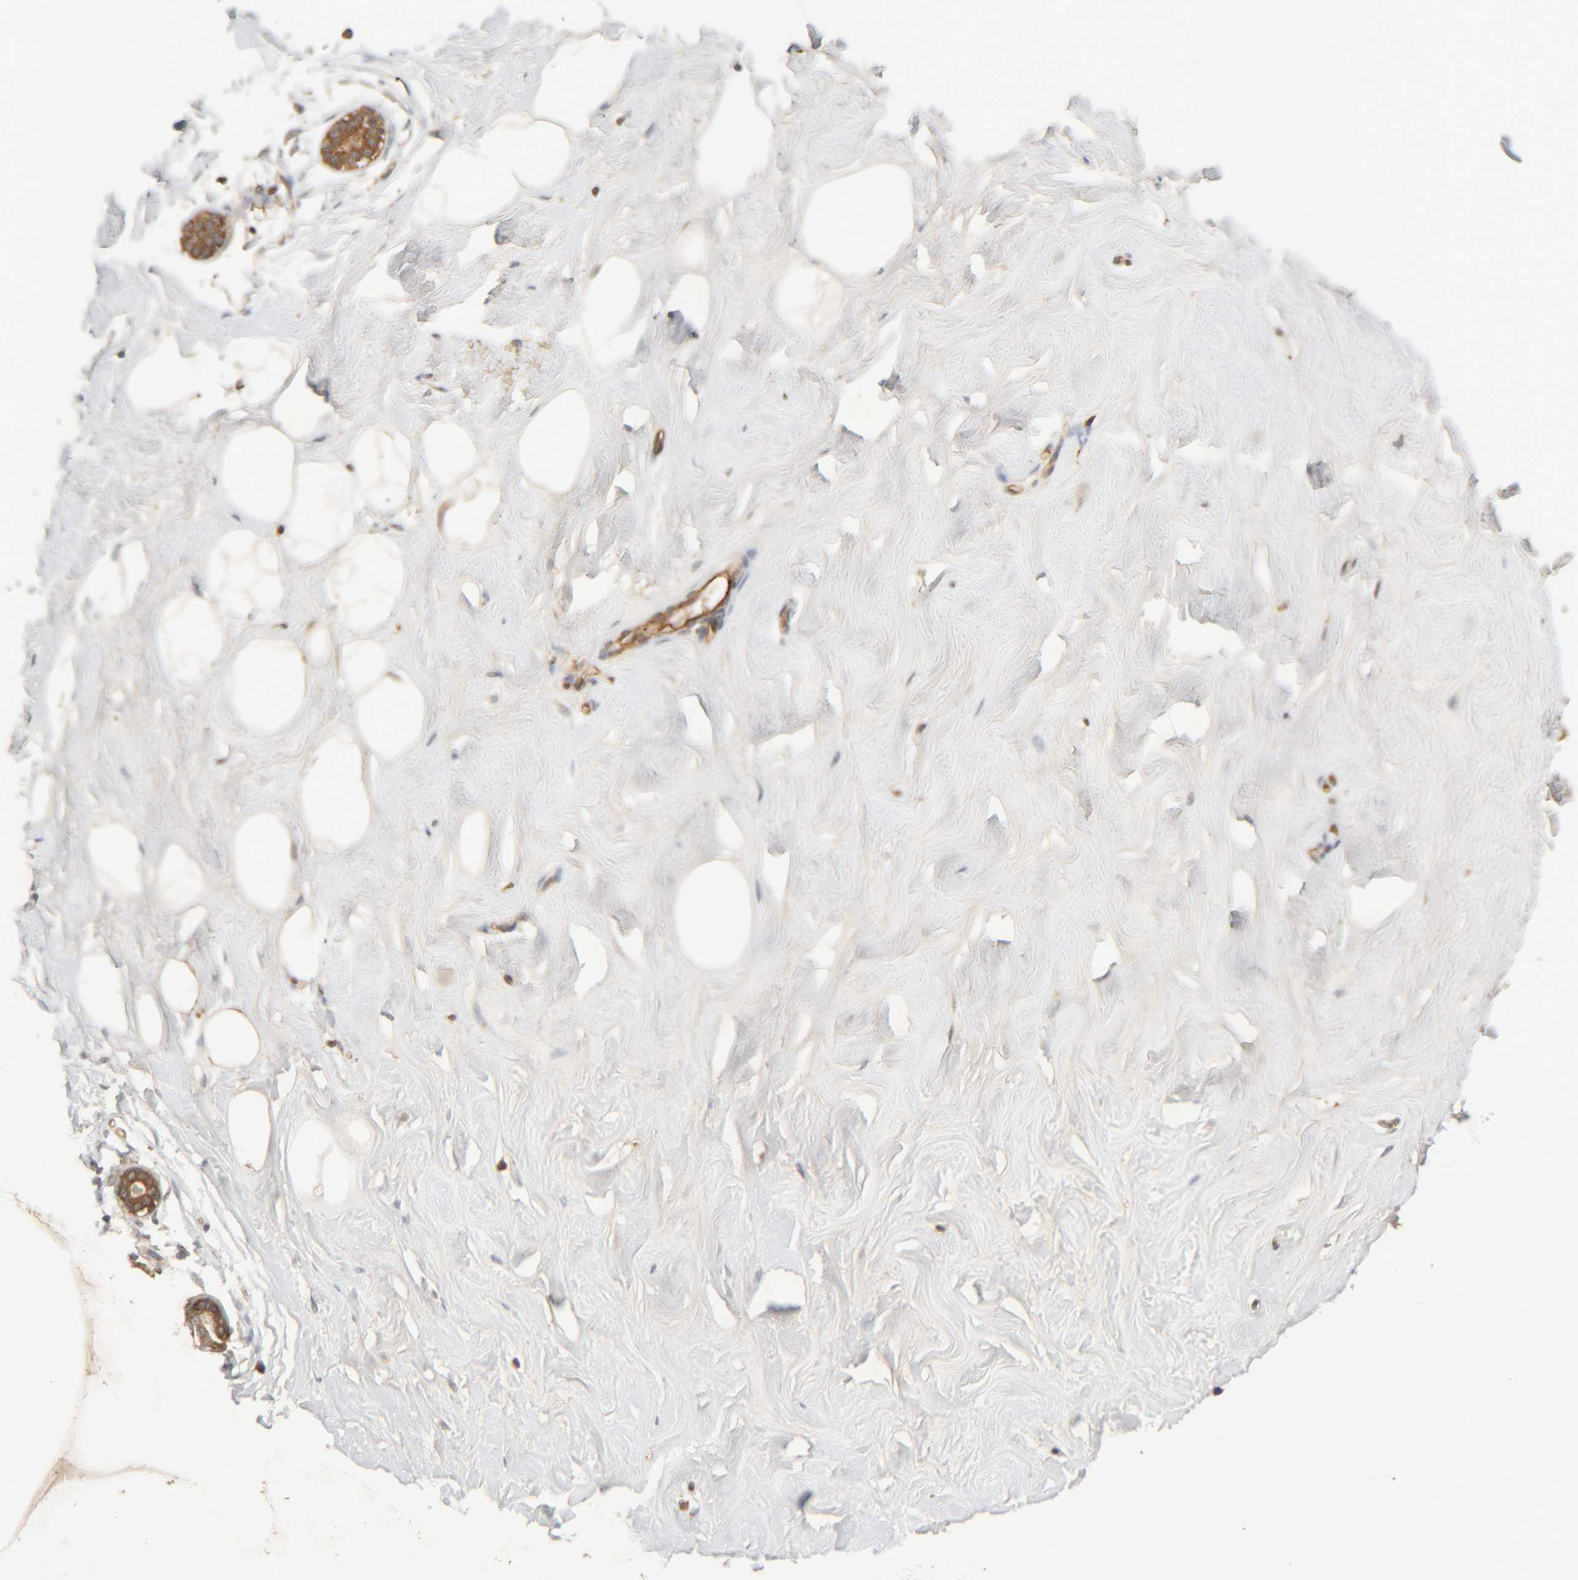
{"staining": {"intensity": "moderate", "quantity": ">75%", "location": "cytoplasmic/membranous"}, "tissue": "breast", "cell_type": "Adipocytes", "image_type": "normal", "snomed": [{"axis": "morphology", "description": "Normal tissue, NOS"}, {"axis": "topography", "description": "Breast"}], "caption": "Adipocytes demonstrate medium levels of moderate cytoplasmic/membranous expression in about >75% of cells in normal human breast. (Brightfield microscopy of DAB IHC at high magnification).", "gene": "TMEM192", "patient": {"sex": "female", "age": 23}}